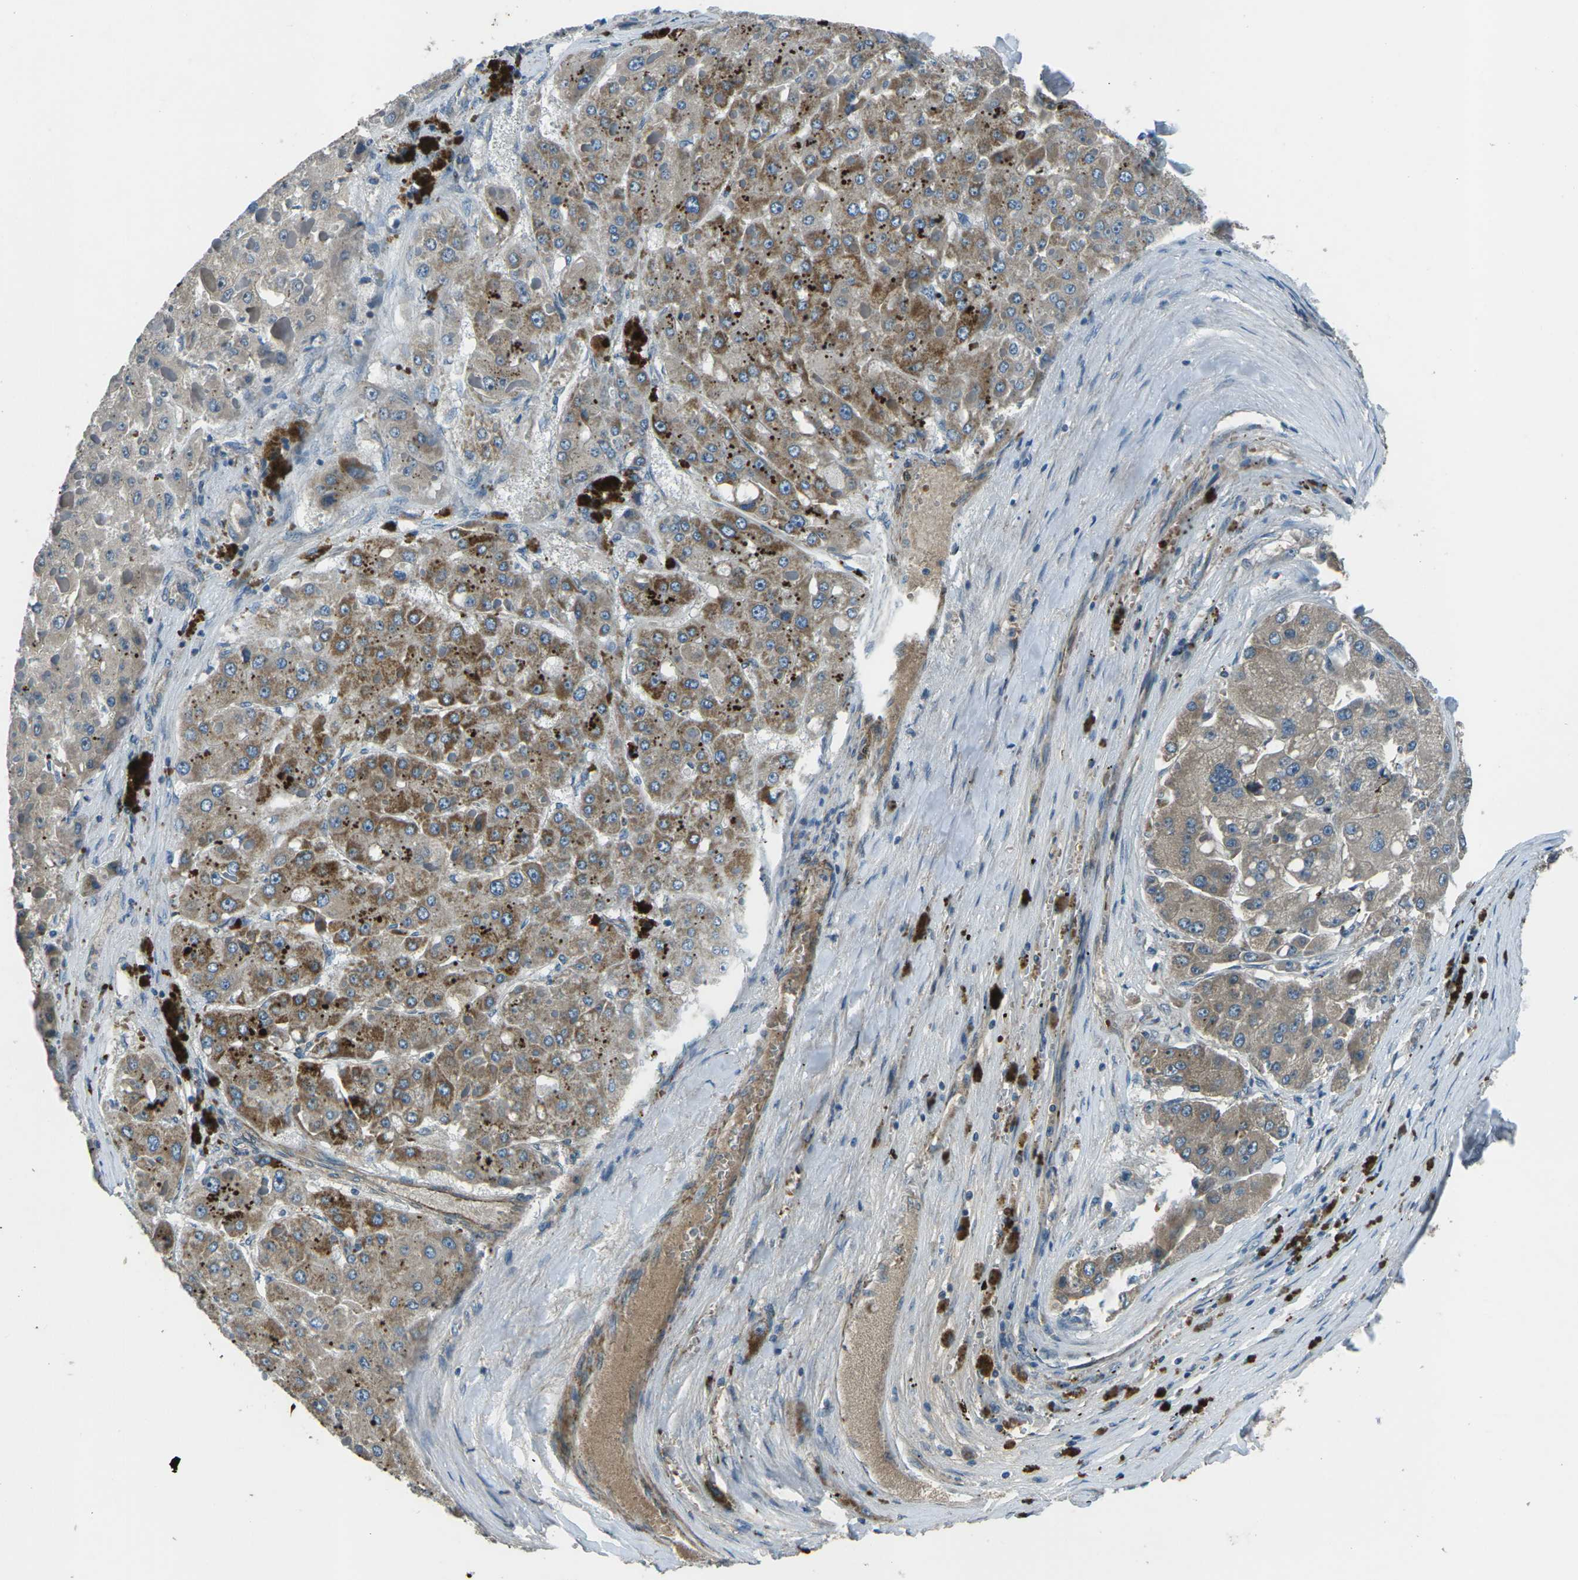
{"staining": {"intensity": "moderate", "quantity": ">75%", "location": "cytoplasmic/membranous"}, "tissue": "liver cancer", "cell_type": "Tumor cells", "image_type": "cancer", "snomed": [{"axis": "morphology", "description": "Carcinoma, Hepatocellular, NOS"}, {"axis": "topography", "description": "Liver"}], "caption": "DAB immunohistochemical staining of liver cancer reveals moderate cytoplasmic/membranous protein staining in about >75% of tumor cells.", "gene": "AFAP1", "patient": {"sex": "female", "age": 73}}